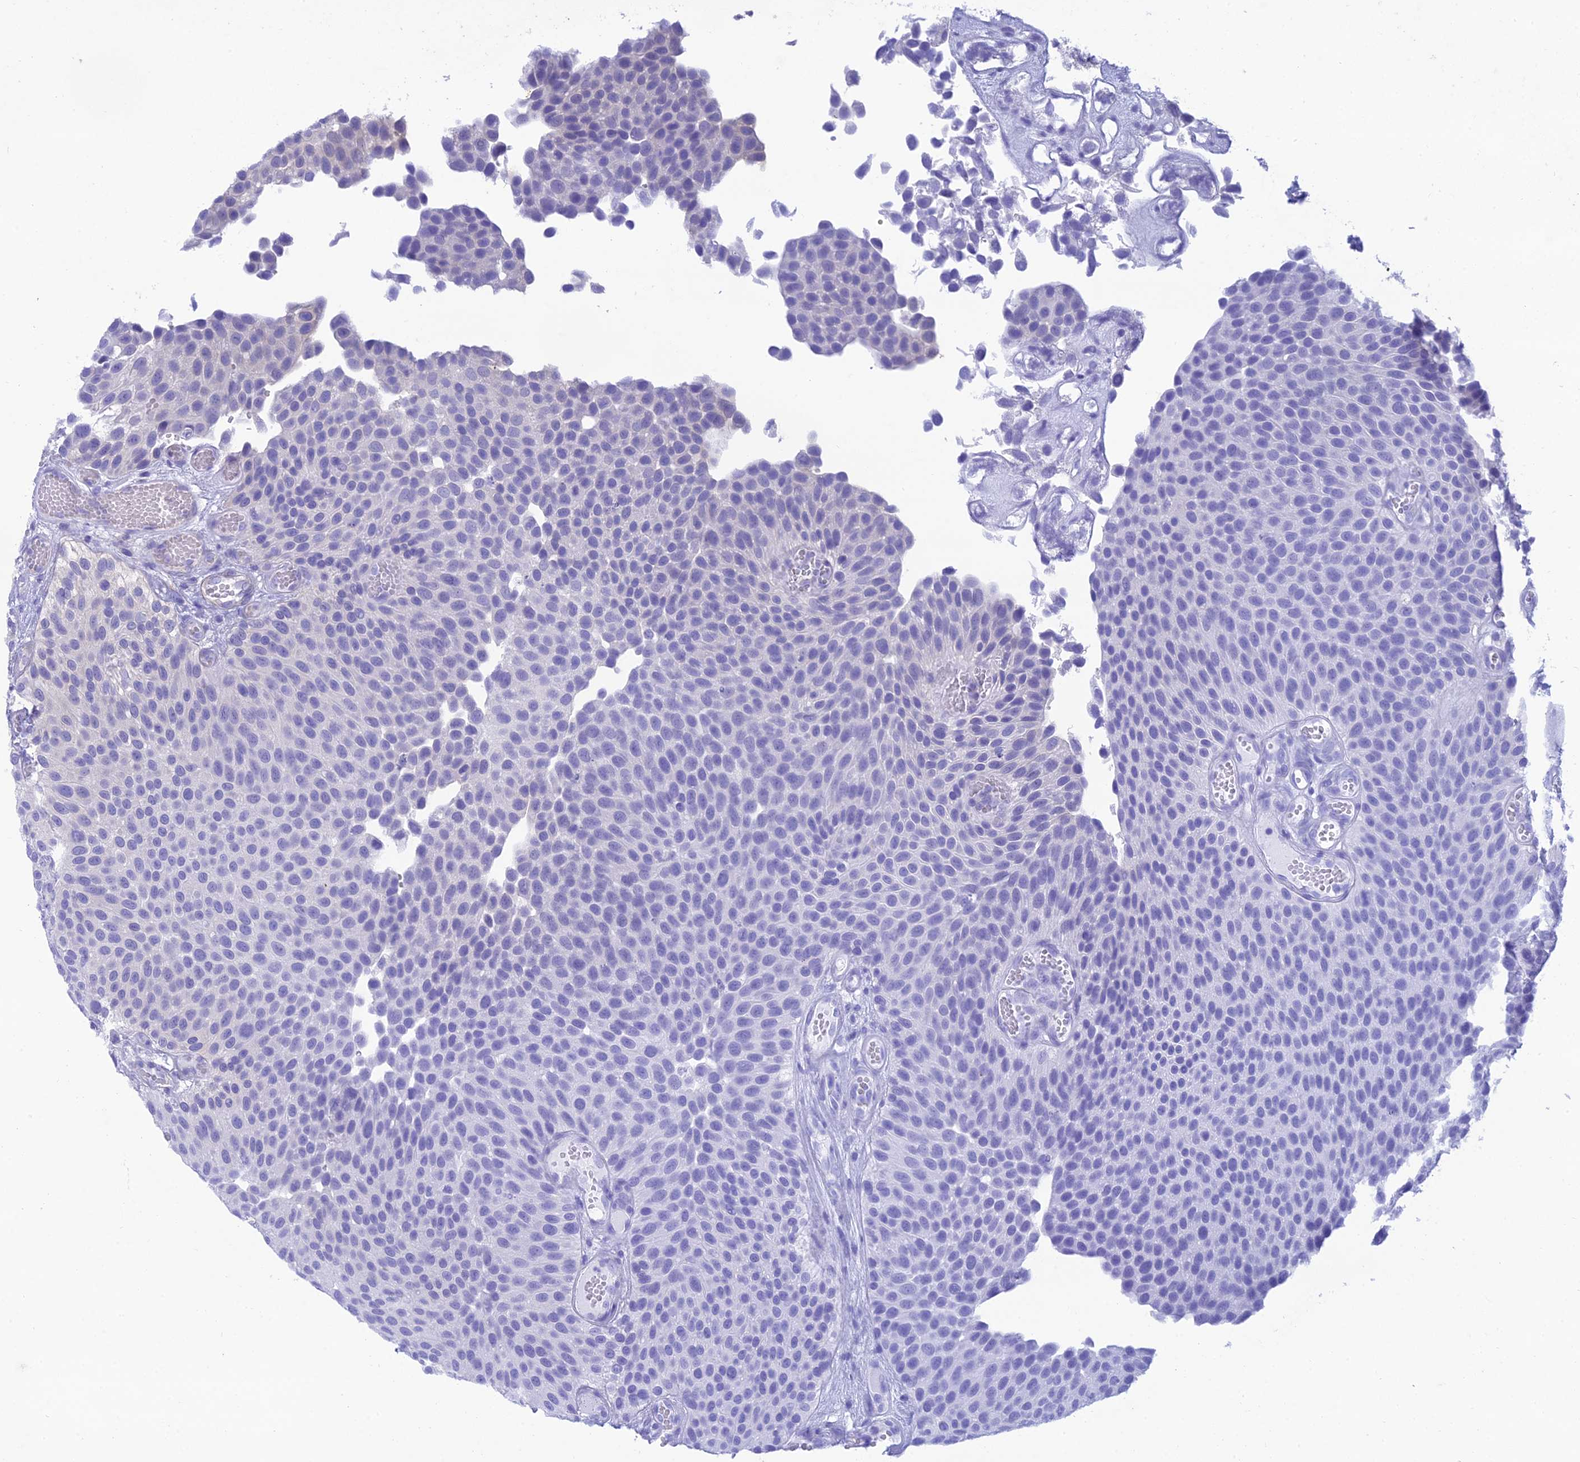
{"staining": {"intensity": "negative", "quantity": "none", "location": "none"}, "tissue": "urothelial cancer", "cell_type": "Tumor cells", "image_type": "cancer", "snomed": [{"axis": "morphology", "description": "Urothelial carcinoma, Low grade"}, {"axis": "topography", "description": "Urinary bladder"}], "caption": "Urothelial cancer was stained to show a protein in brown. There is no significant positivity in tumor cells.", "gene": "CLCN7", "patient": {"sex": "male", "age": 89}}